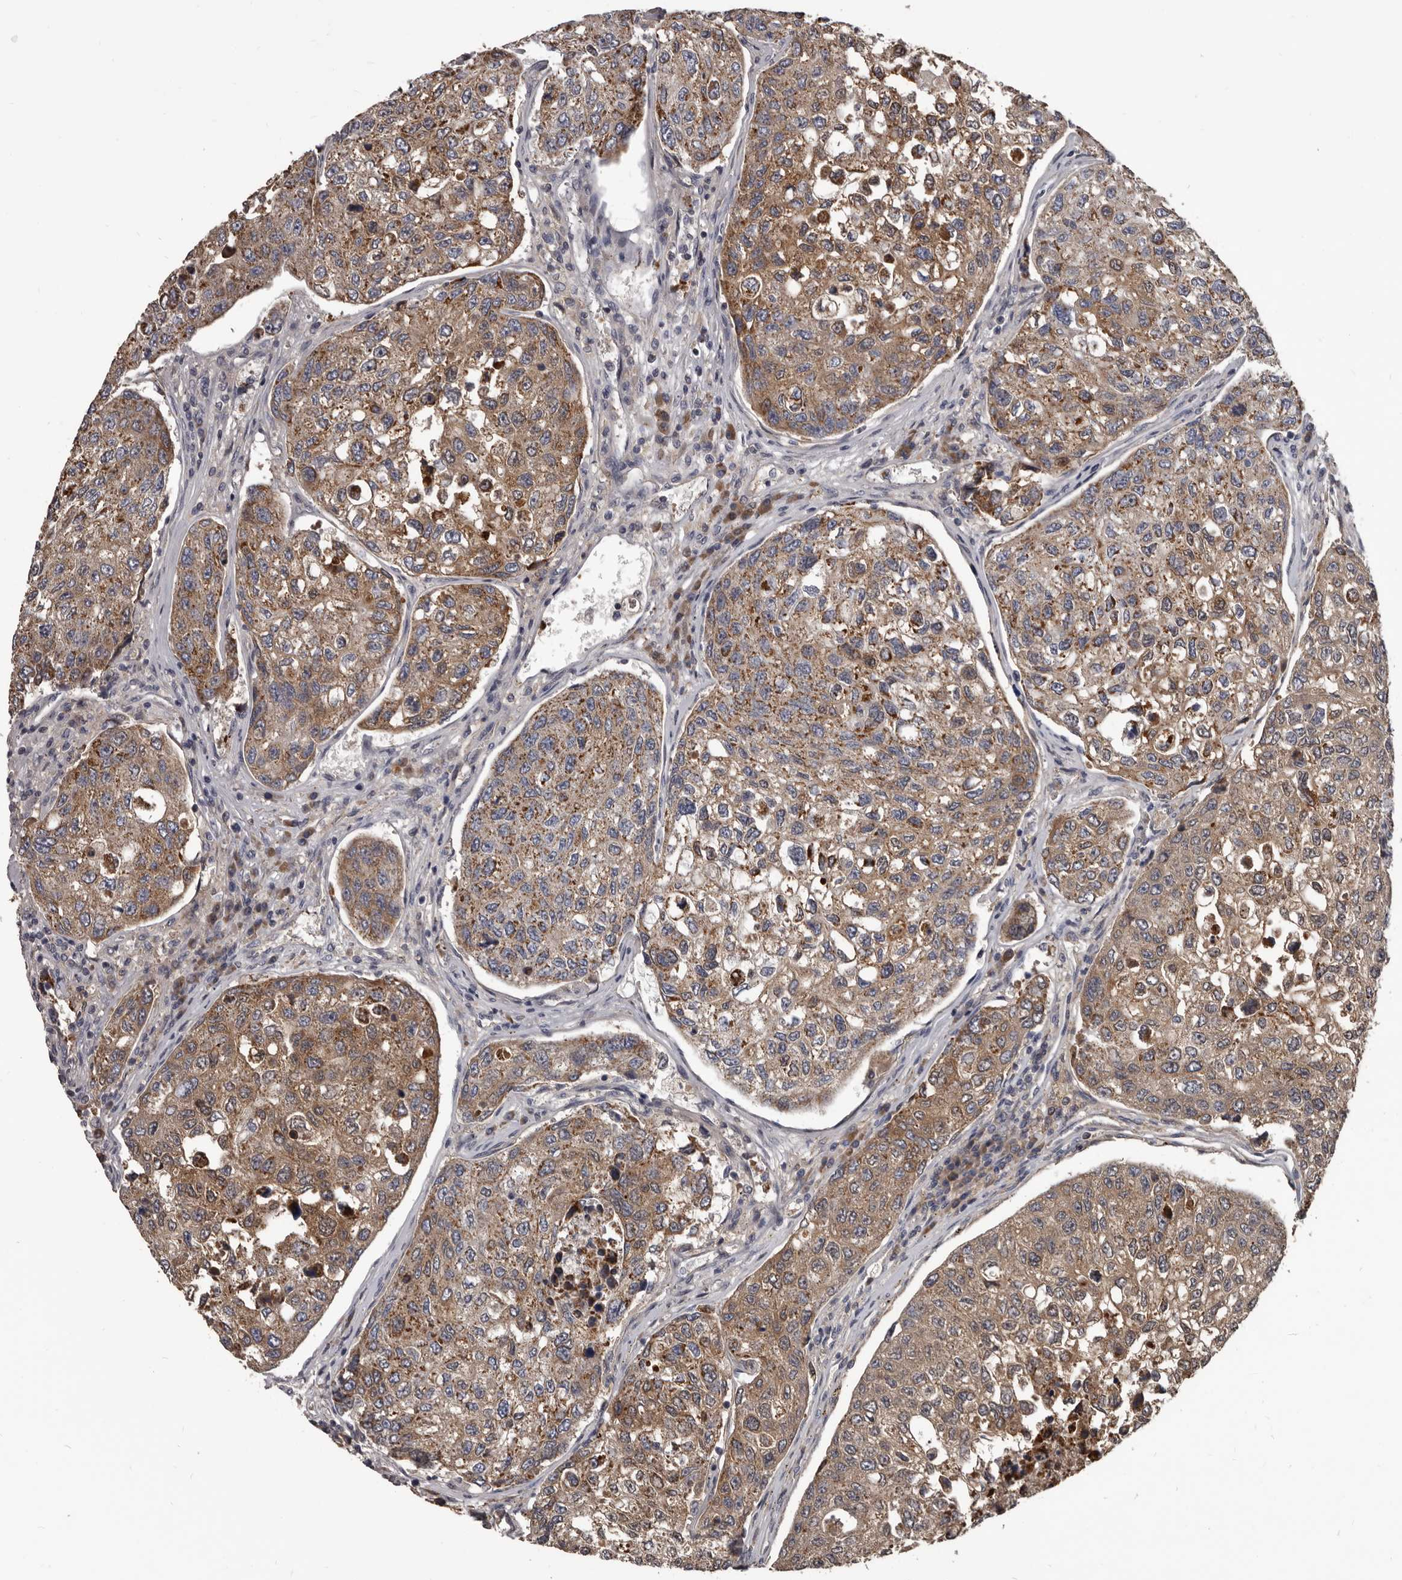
{"staining": {"intensity": "moderate", "quantity": ">75%", "location": "cytoplasmic/membranous"}, "tissue": "urothelial cancer", "cell_type": "Tumor cells", "image_type": "cancer", "snomed": [{"axis": "morphology", "description": "Urothelial carcinoma, High grade"}, {"axis": "topography", "description": "Lymph node"}, {"axis": "topography", "description": "Urinary bladder"}], "caption": "Human urothelial cancer stained with a protein marker demonstrates moderate staining in tumor cells.", "gene": "ALDH5A1", "patient": {"sex": "male", "age": 51}}